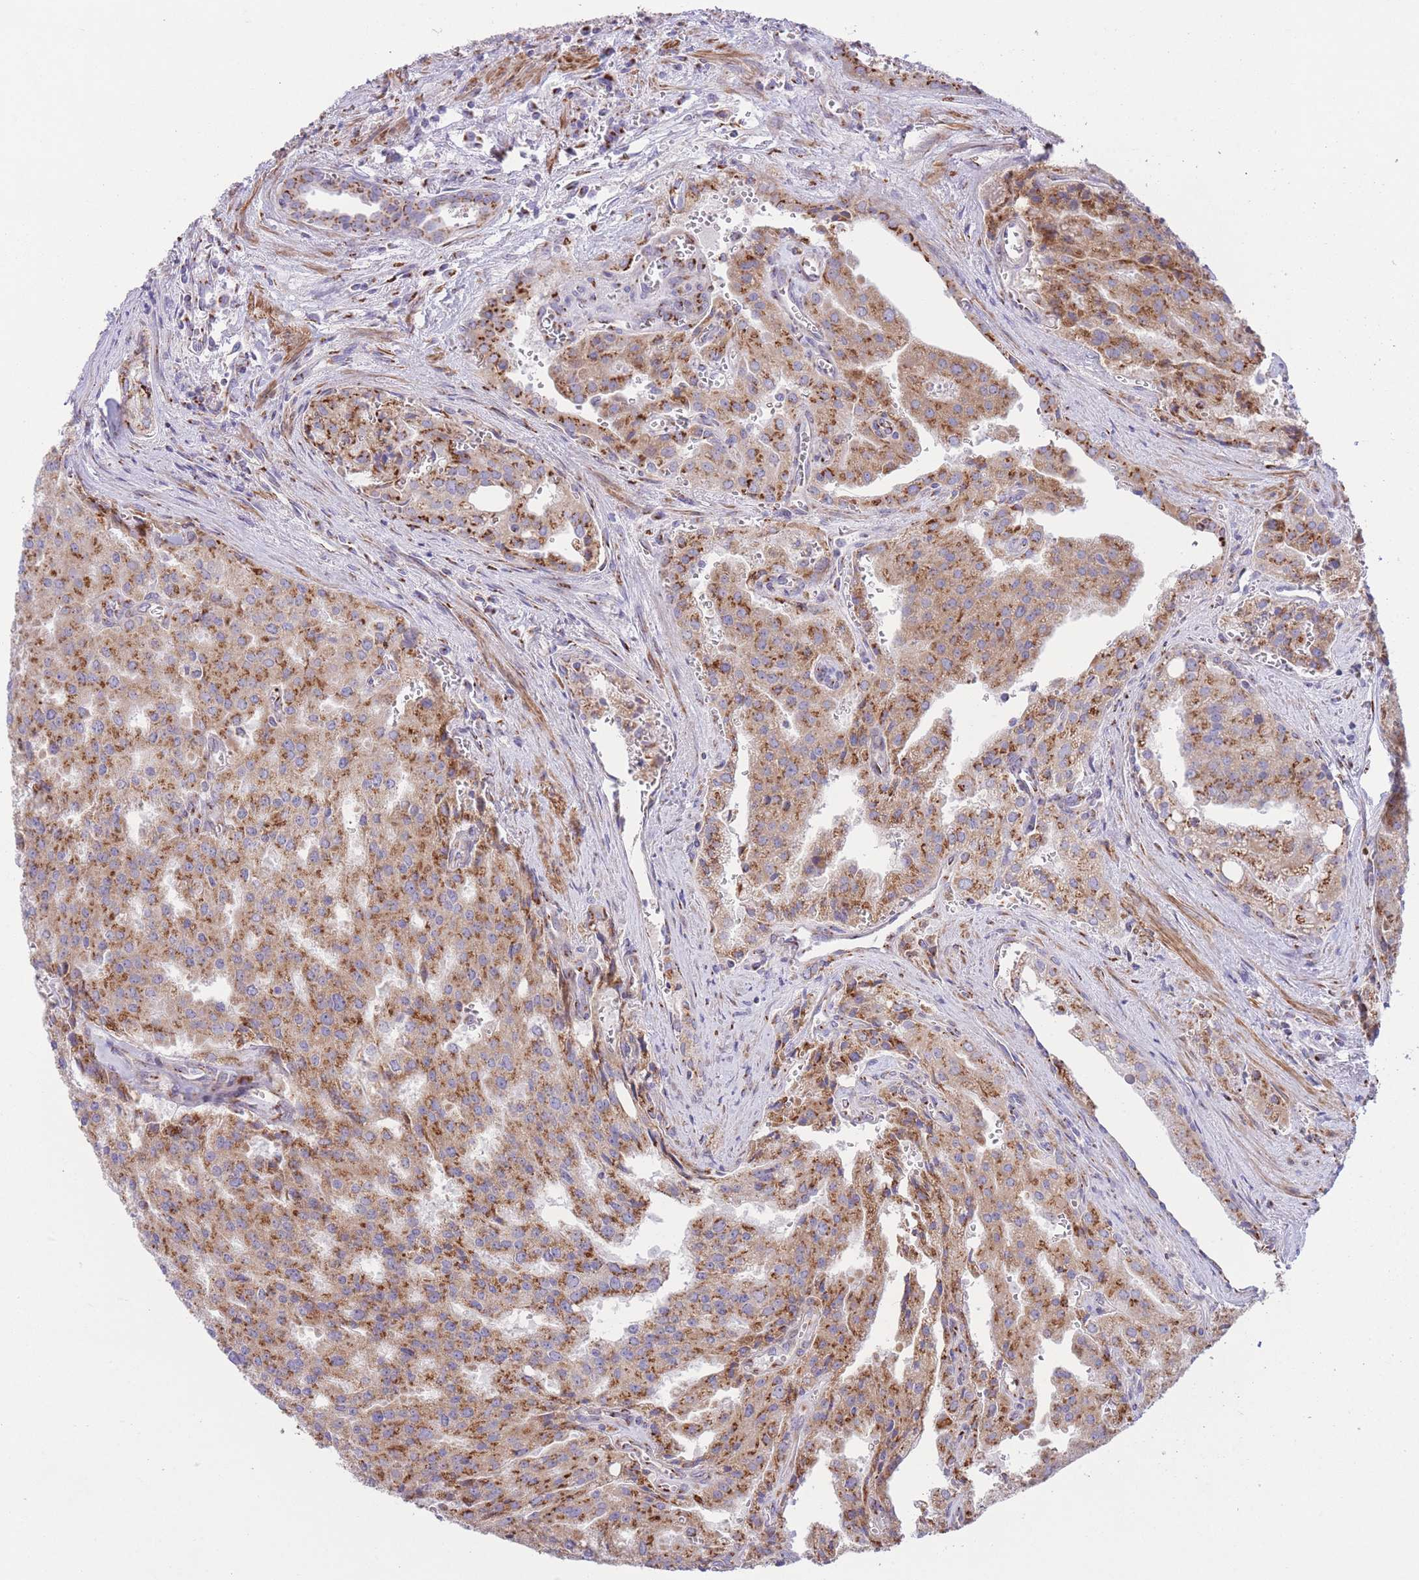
{"staining": {"intensity": "strong", "quantity": "25%-75%", "location": "cytoplasmic/membranous"}, "tissue": "prostate cancer", "cell_type": "Tumor cells", "image_type": "cancer", "snomed": [{"axis": "morphology", "description": "Adenocarcinoma, High grade"}, {"axis": "topography", "description": "Prostate"}], "caption": "Human prostate cancer stained with a brown dye demonstrates strong cytoplasmic/membranous positive positivity in approximately 25%-75% of tumor cells.", "gene": "MPND", "patient": {"sex": "male", "age": 68}}